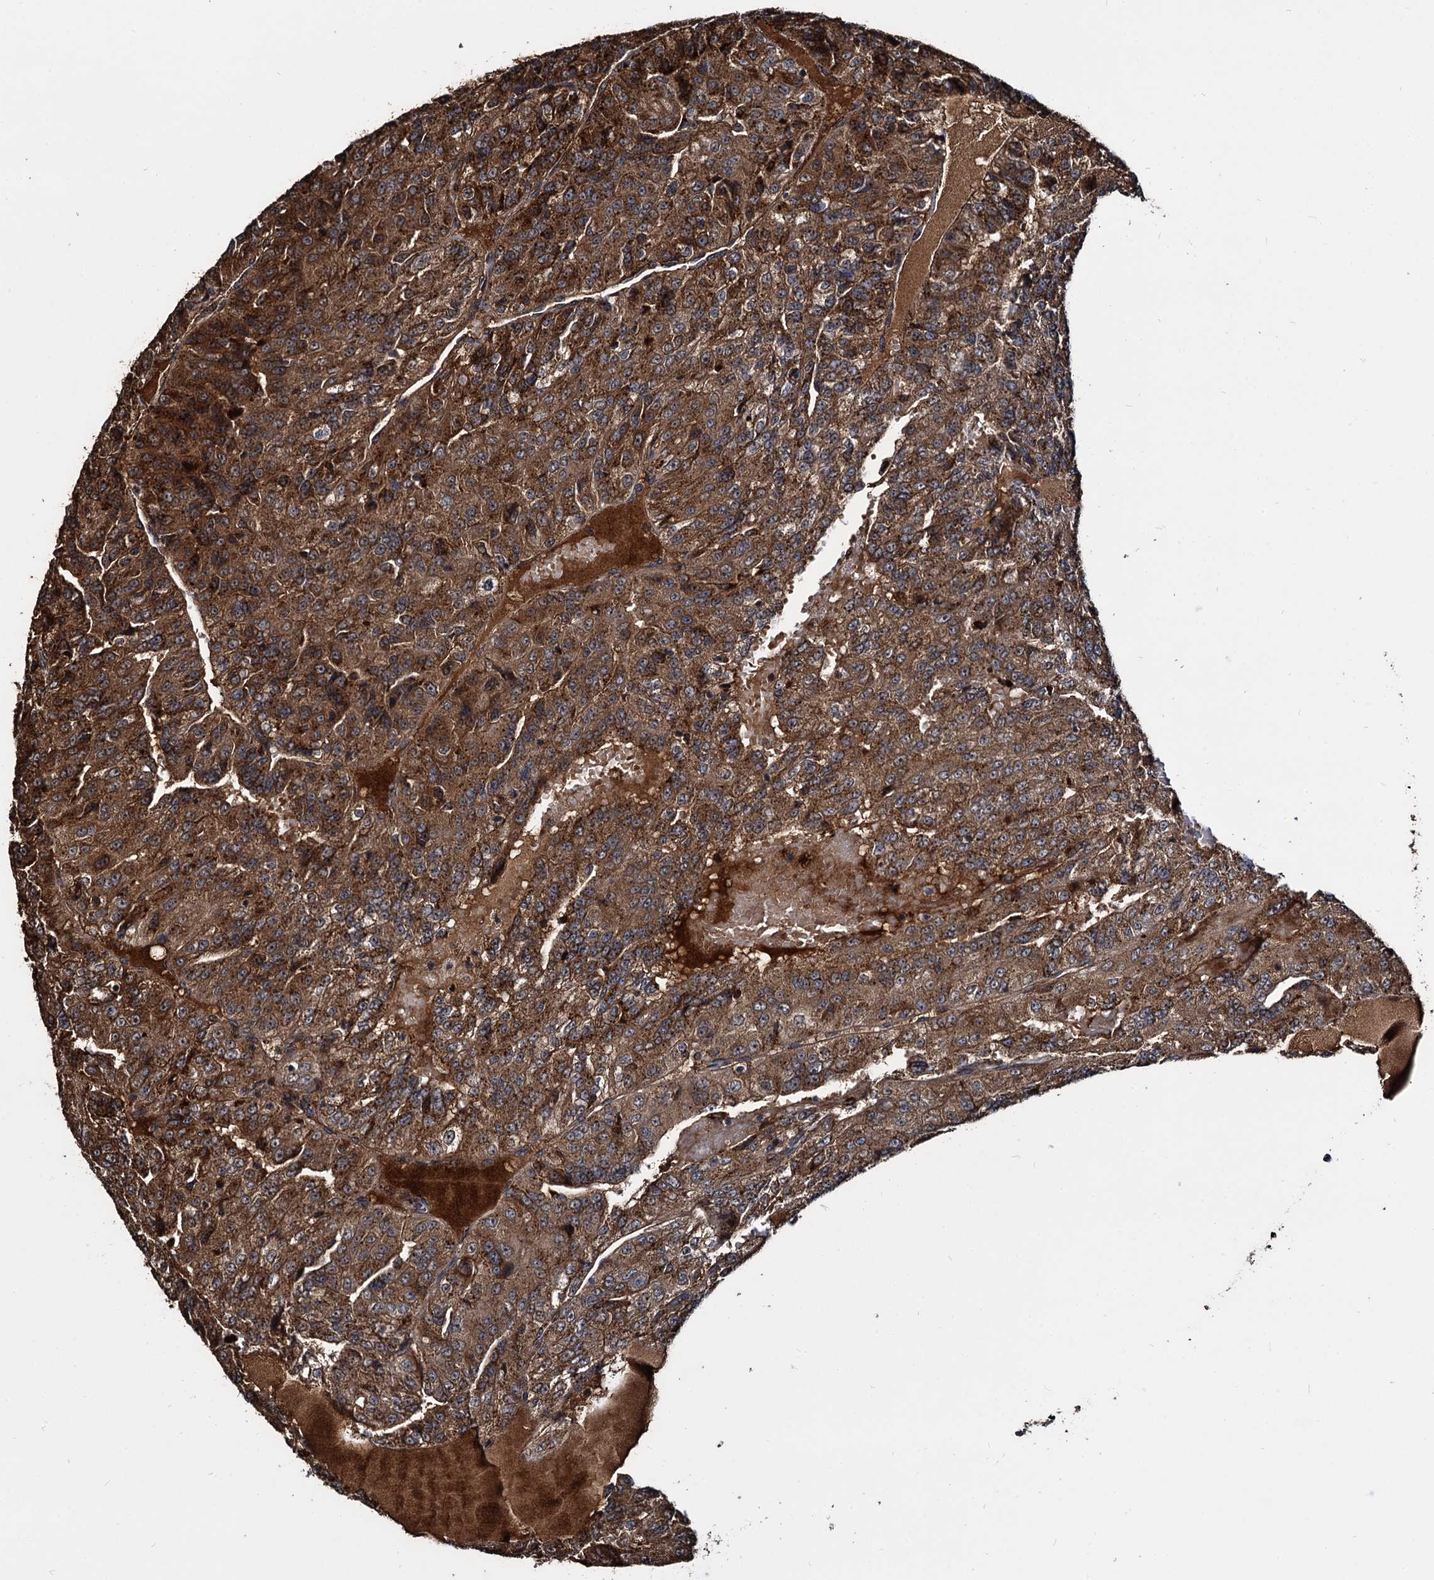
{"staining": {"intensity": "moderate", "quantity": ">75%", "location": "cytoplasmic/membranous"}, "tissue": "renal cancer", "cell_type": "Tumor cells", "image_type": "cancer", "snomed": [{"axis": "morphology", "description": "Adenocarcinoma, NOS"}, {"axis": "topography", "description": "Kidney"}], "caption": "A high-resolution image shows immunohistochemistry staining of adenocarcinoma (renal), which displays moderate cytoplasmic/membranous expression in approximately >75% of tumor cells.", "gene": "CEP192", "patient": {"sex": "female", "age": 63}}